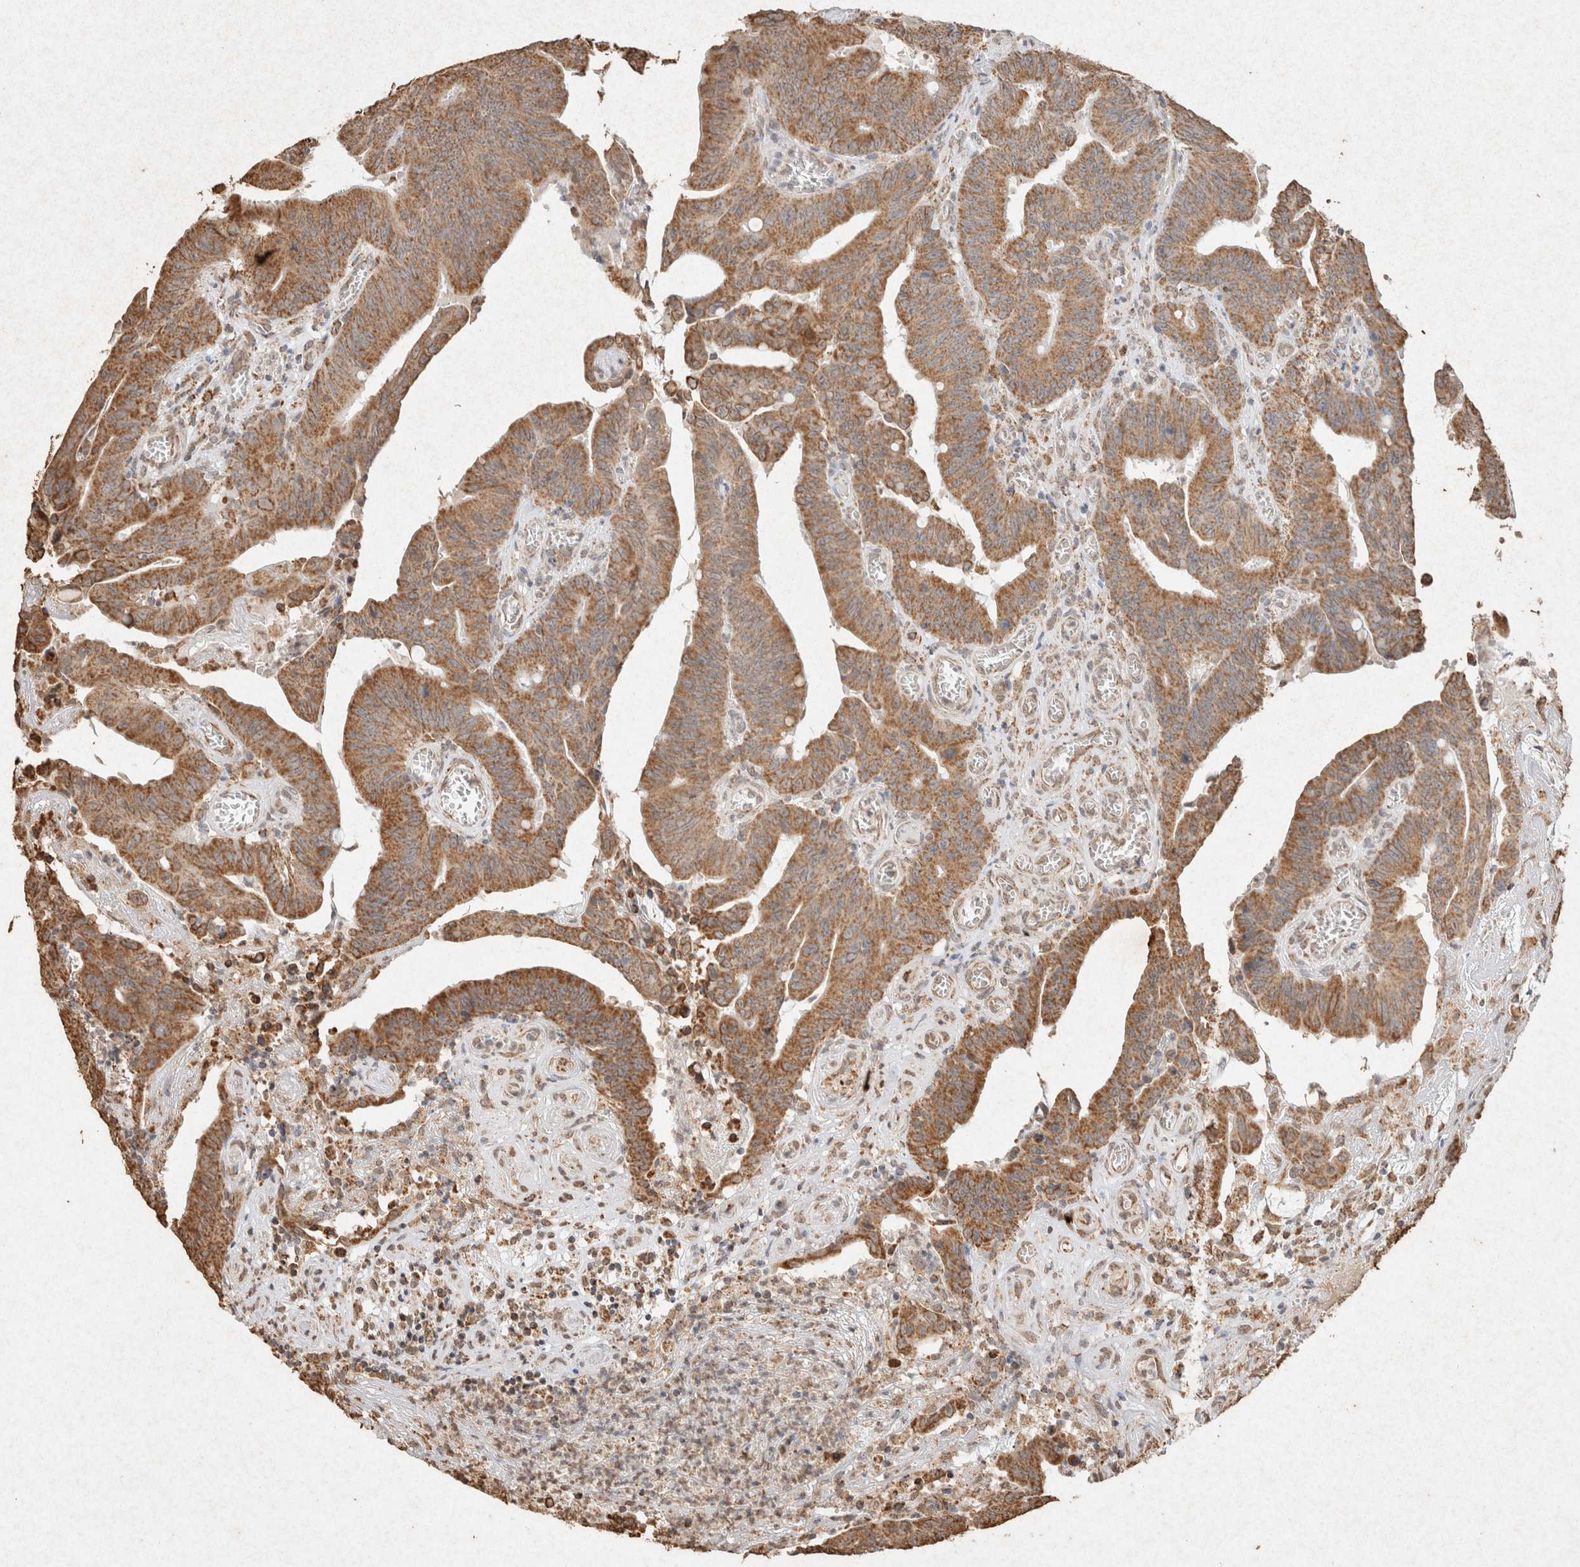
{"staining": {"intensity": "moderate", "quantity": ">75%", "location": "cytoplasmic/membranous"}, "tissue": "colorectal cancer", "cell_type": "Tumor cells", "image_type": "cancer", "snomed": [{"axis": "morphology", "description": "Adenocarcinoma, NOS"}, {"axis": "topography", "description": "Colon"}], "caption": "The image reveals a brown stain indicating the presence of a protein in the cytoplasmic/membranous of tumor cells in colorectal adenocarcinoma. Ihc stains the protein of interest in brown and the nuclei are stained blue.", "gene": "SDC2", "patient": {"sex": "male", "age": 45}}